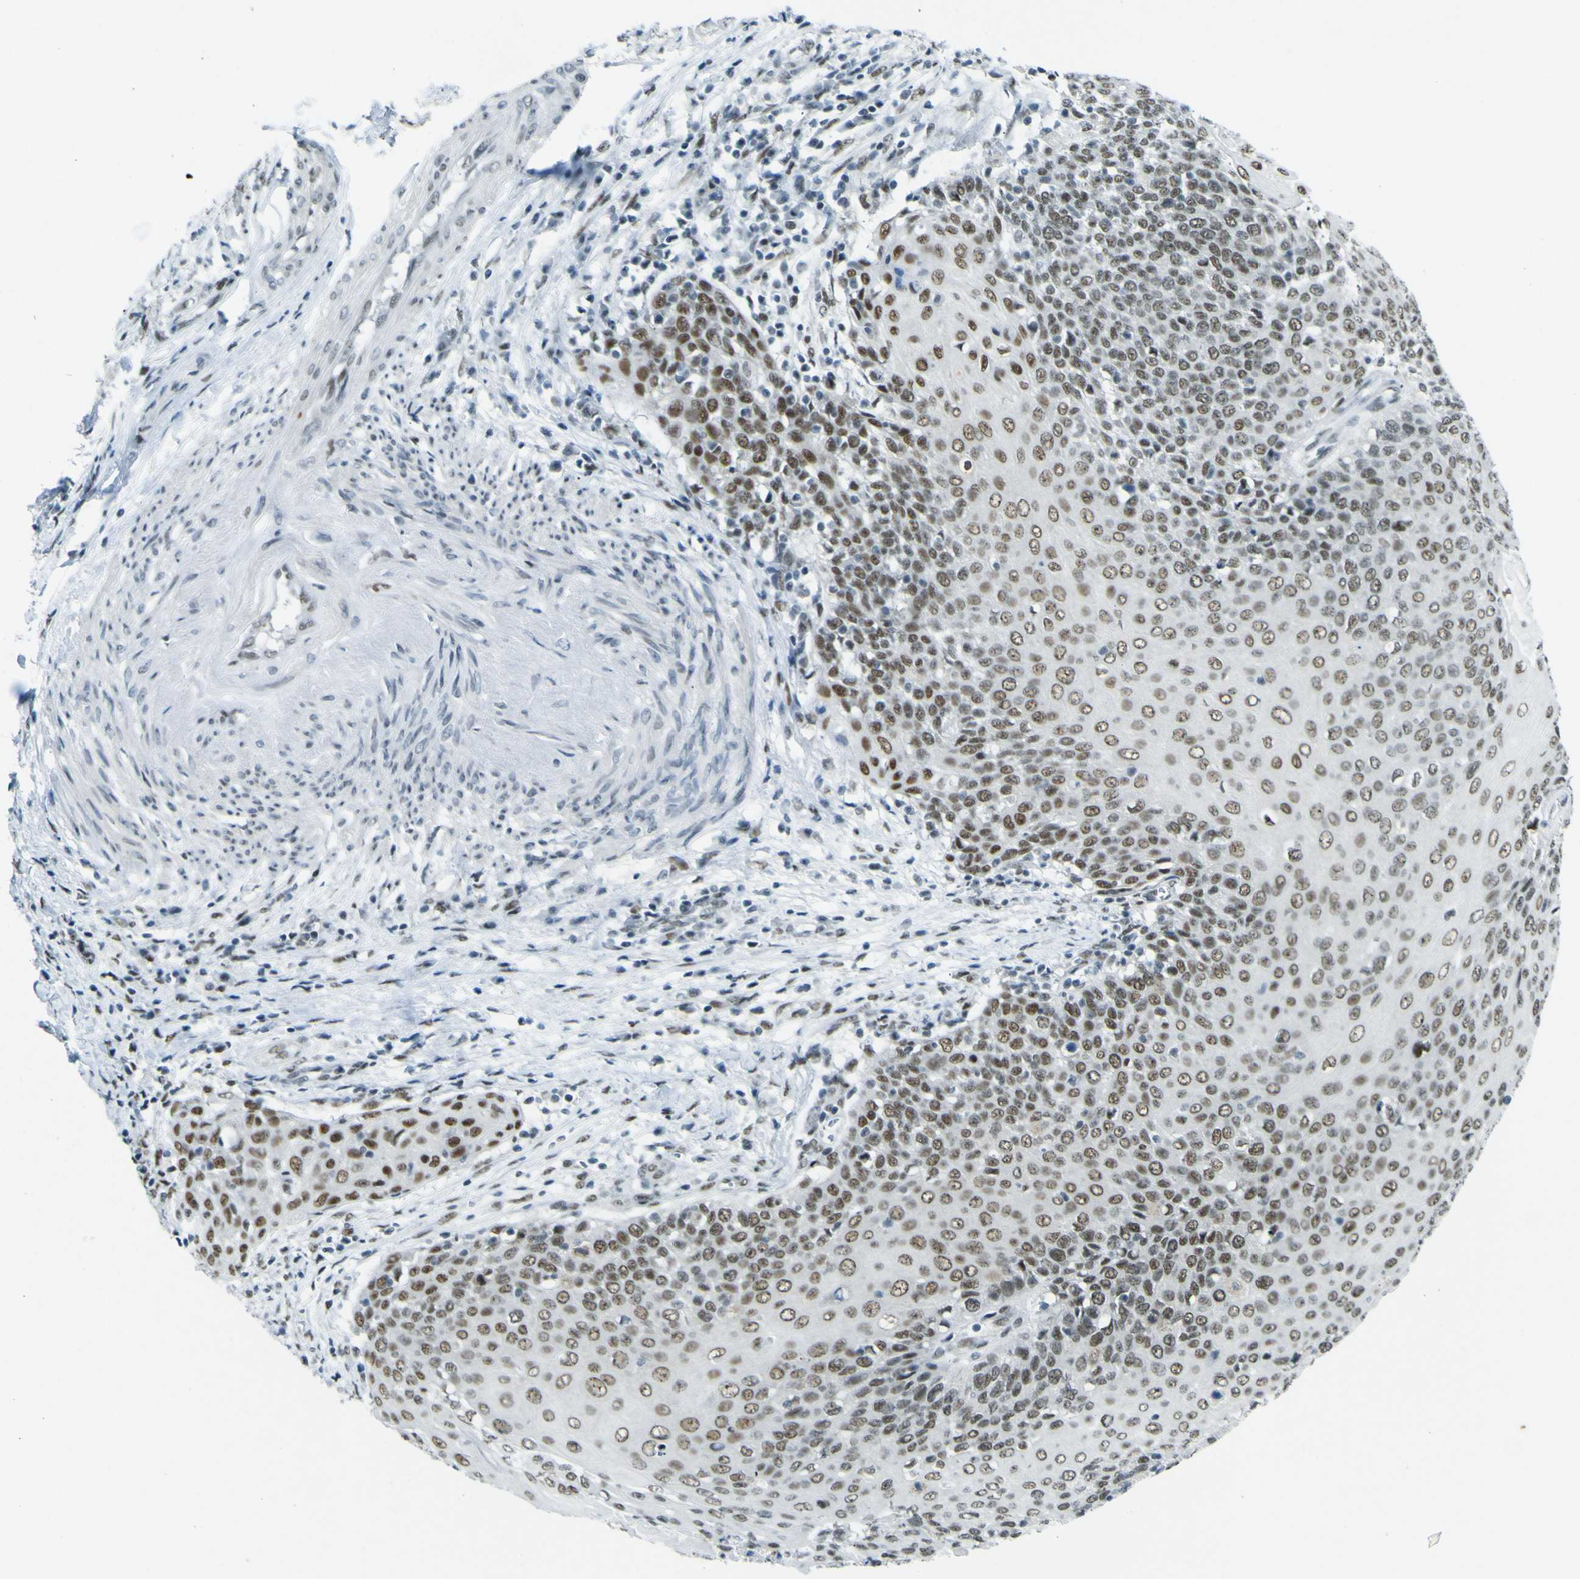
{"staining": {"intensity": "moderate", "quantity": ">75%", "location": "nuclear"}, "tissue": "cervical cancer", "cell_type": "Tumor cells", "image_type": "cancer", "snomed": [{"axis": "morphology", "description": "Squamous cell carcinoma, NOS"}, {"axis": "topography", "description": "Cervix"}], "caption": "Immunohistochemical staining of cervical cancer displays medium levels of moderate nuclear staining in approximately >75% of tumor cells.", "gene": "CEBPG", "patient": {"sex": "female", "age": 39}}